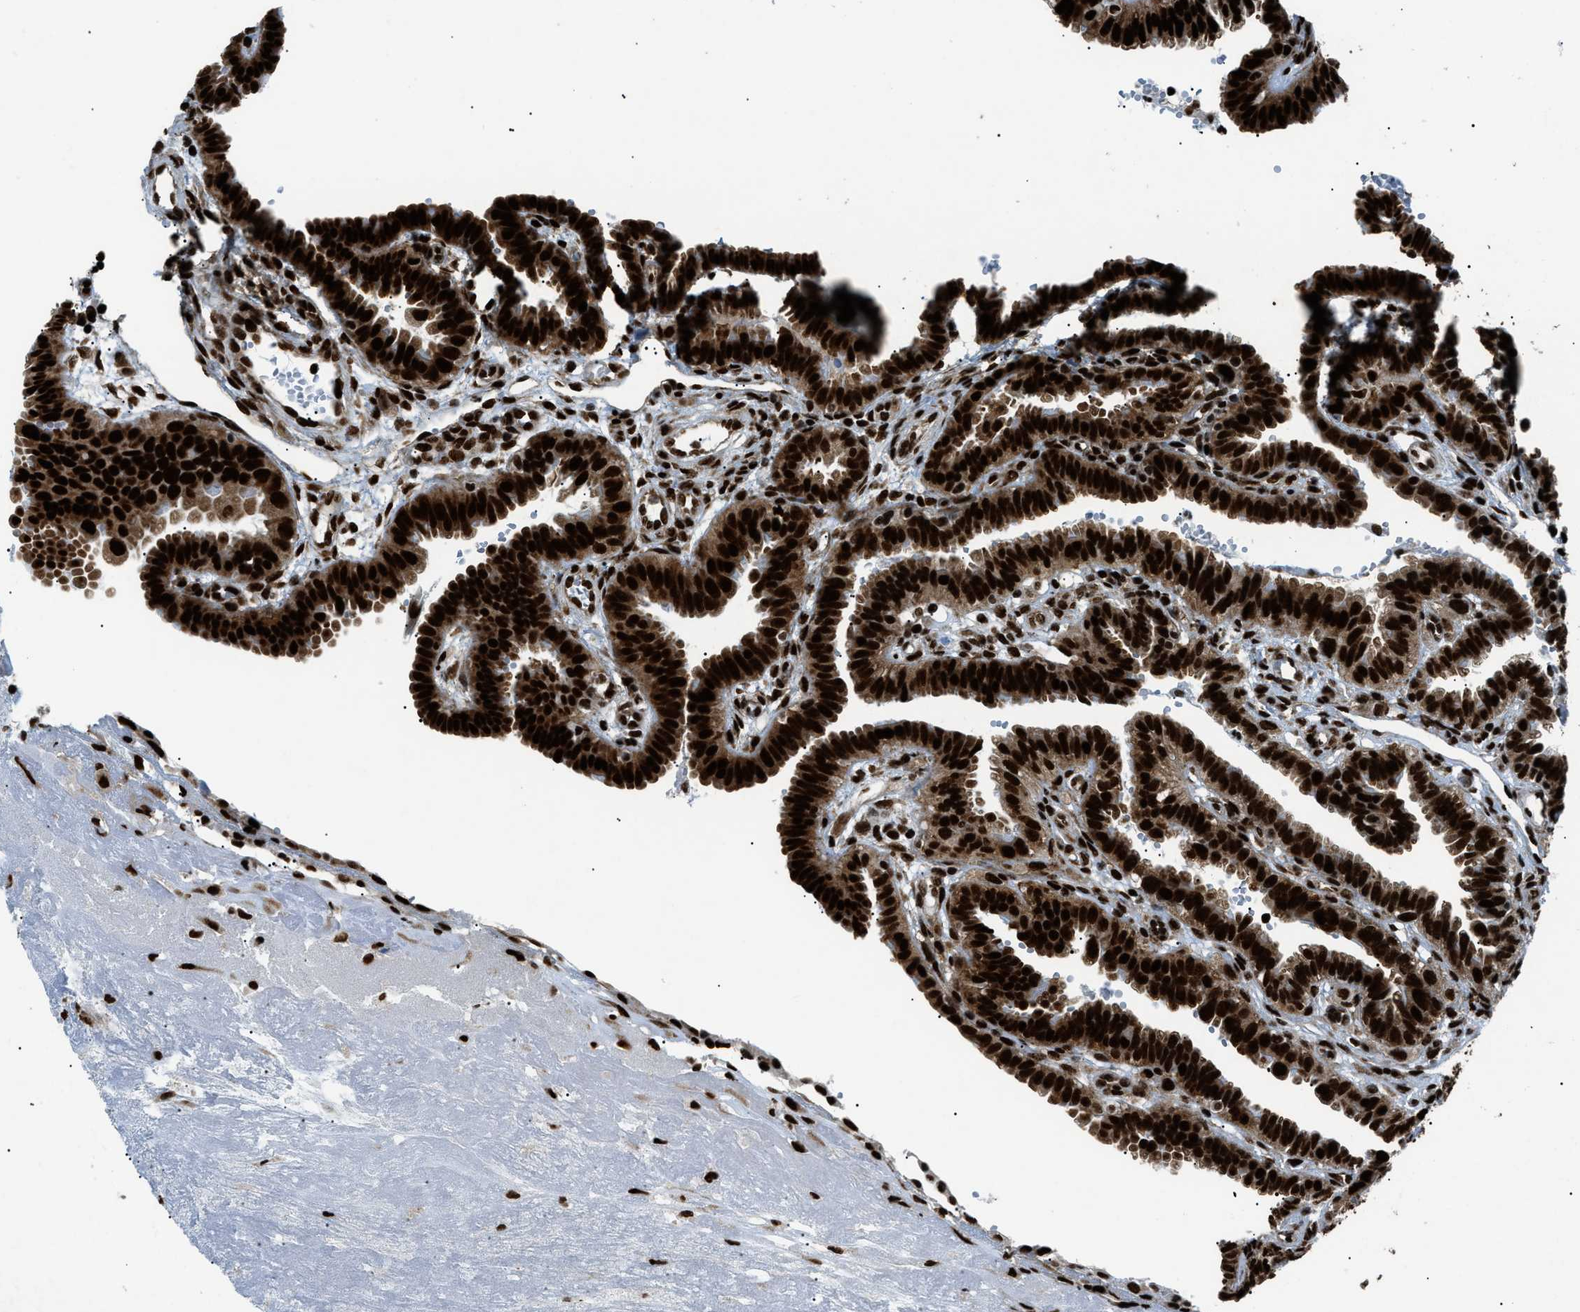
{"staining": {"intensity": "strong", "quantity": ">75%", "location": "cytoplasmic/membranous,nuclear"}, "tissue": "fallopian tube", "cell_type": "Glandular cells", "image_type": "normal", "snomed": [{"axis": "morphology", "description": "Normal tissue, NOS"}, {"axis": "topography", "description": "Fallopian tube"}, {"axis": "topography", "description": "Placenta"}], "caption": "Immunohistochemistry (IHC) micrograph of normal fallopian tube stained for a protein (brown), which displays high levels of strong cytoplasmic/membranous,nuclear staining in approximately >75% of glandular cells.", "gene": "HNRNPK", "patient": {"sex": "female", "age": 34}}